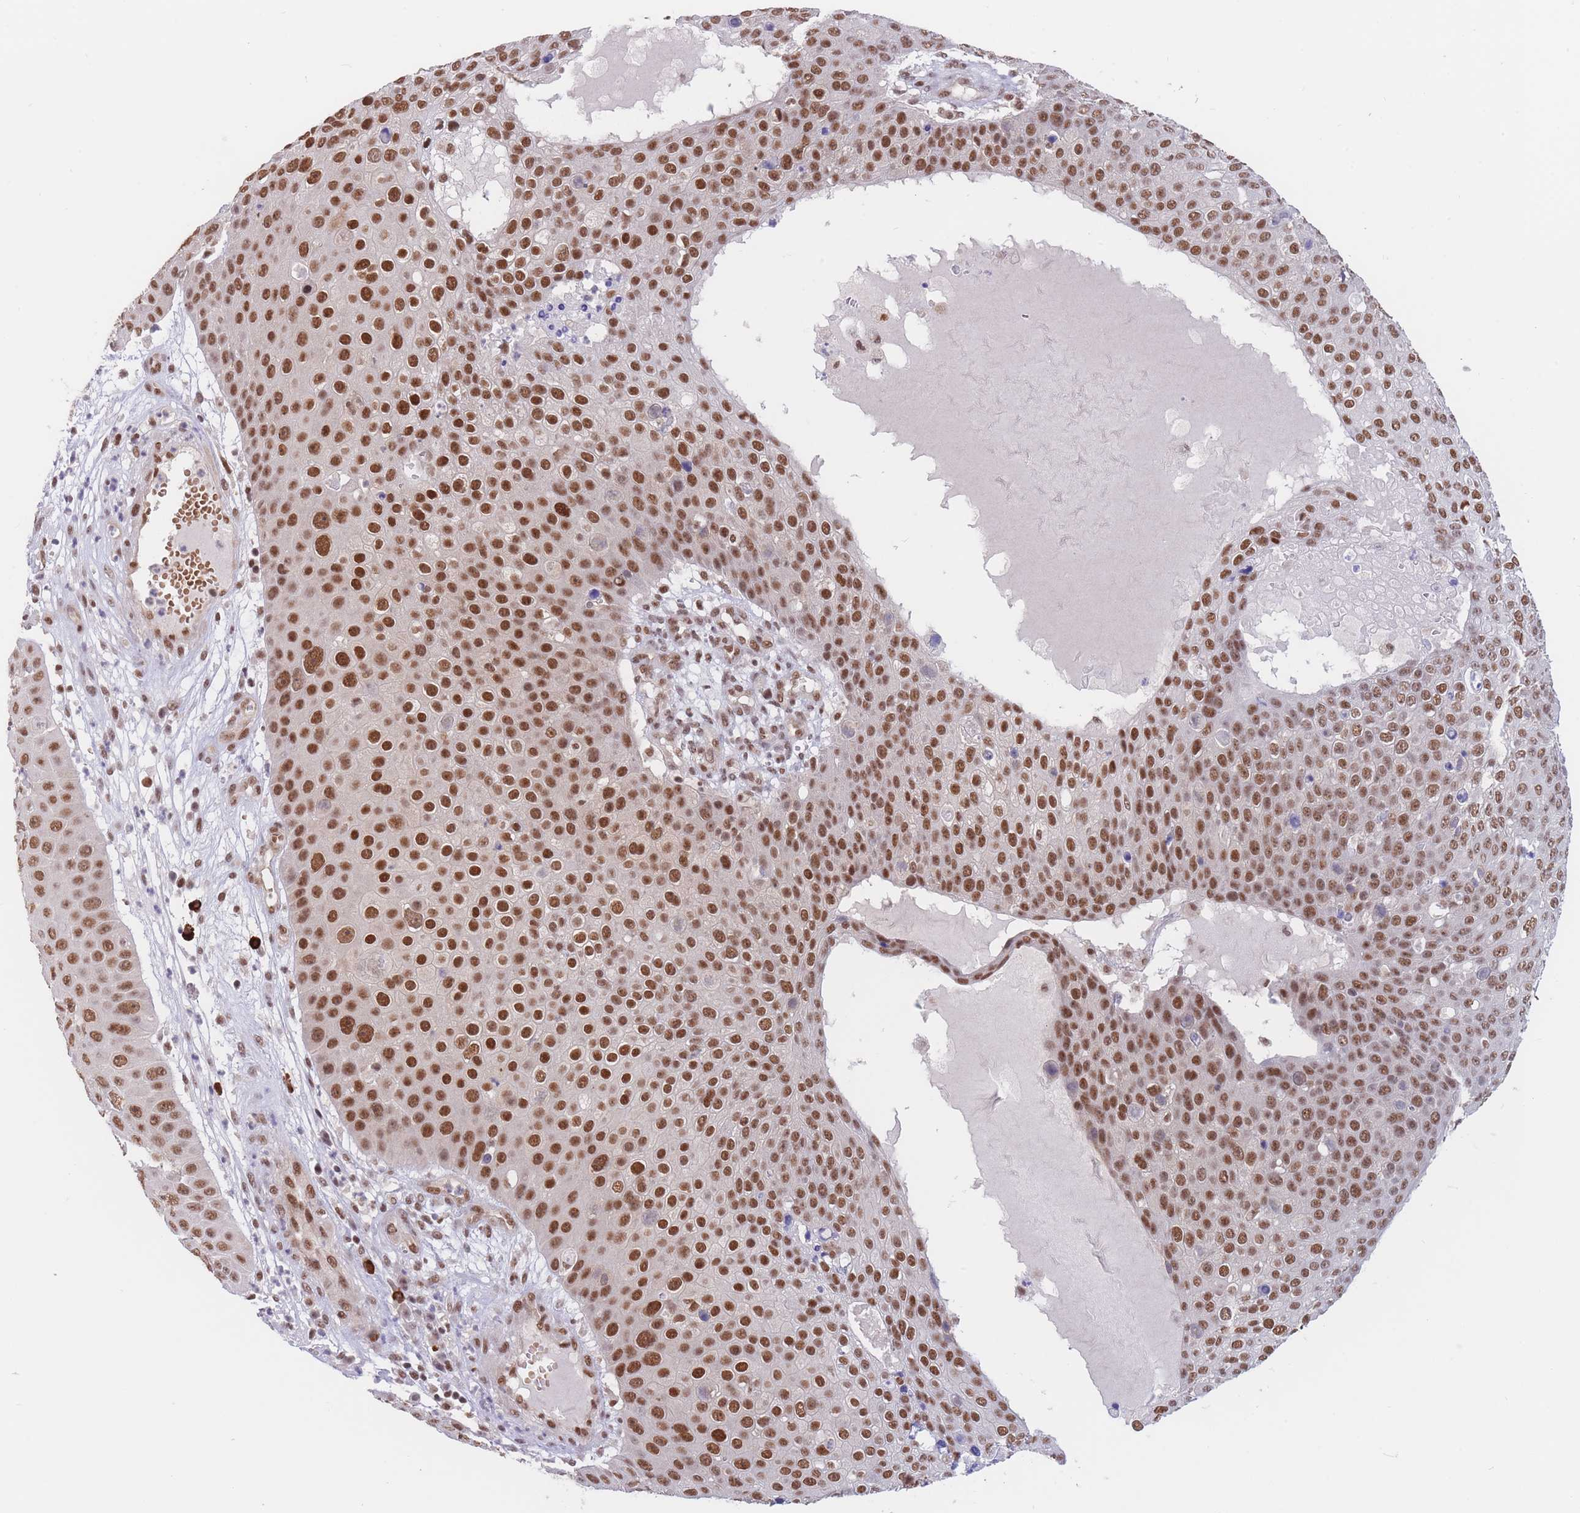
{"staining": {"intensity": "moderate", "quantity": ">75%", "location": "nuclear"}, "tissue": "skin cancer", "cell_type": "Tumor cells", "image_type": "cancer", "snomed": [{"axis": "morphology", "description": "Squamous cell carcinoma, NOS"}, {"axis": "topography", "description": "Skin"}], "caption": "Human skin cancer stained with a brown dye demonstrates moderate nuclear positive positivity in about >75% of tumor cells.", "gene": "SMAD9", "patient": {"sex": "male", "age": 71}}